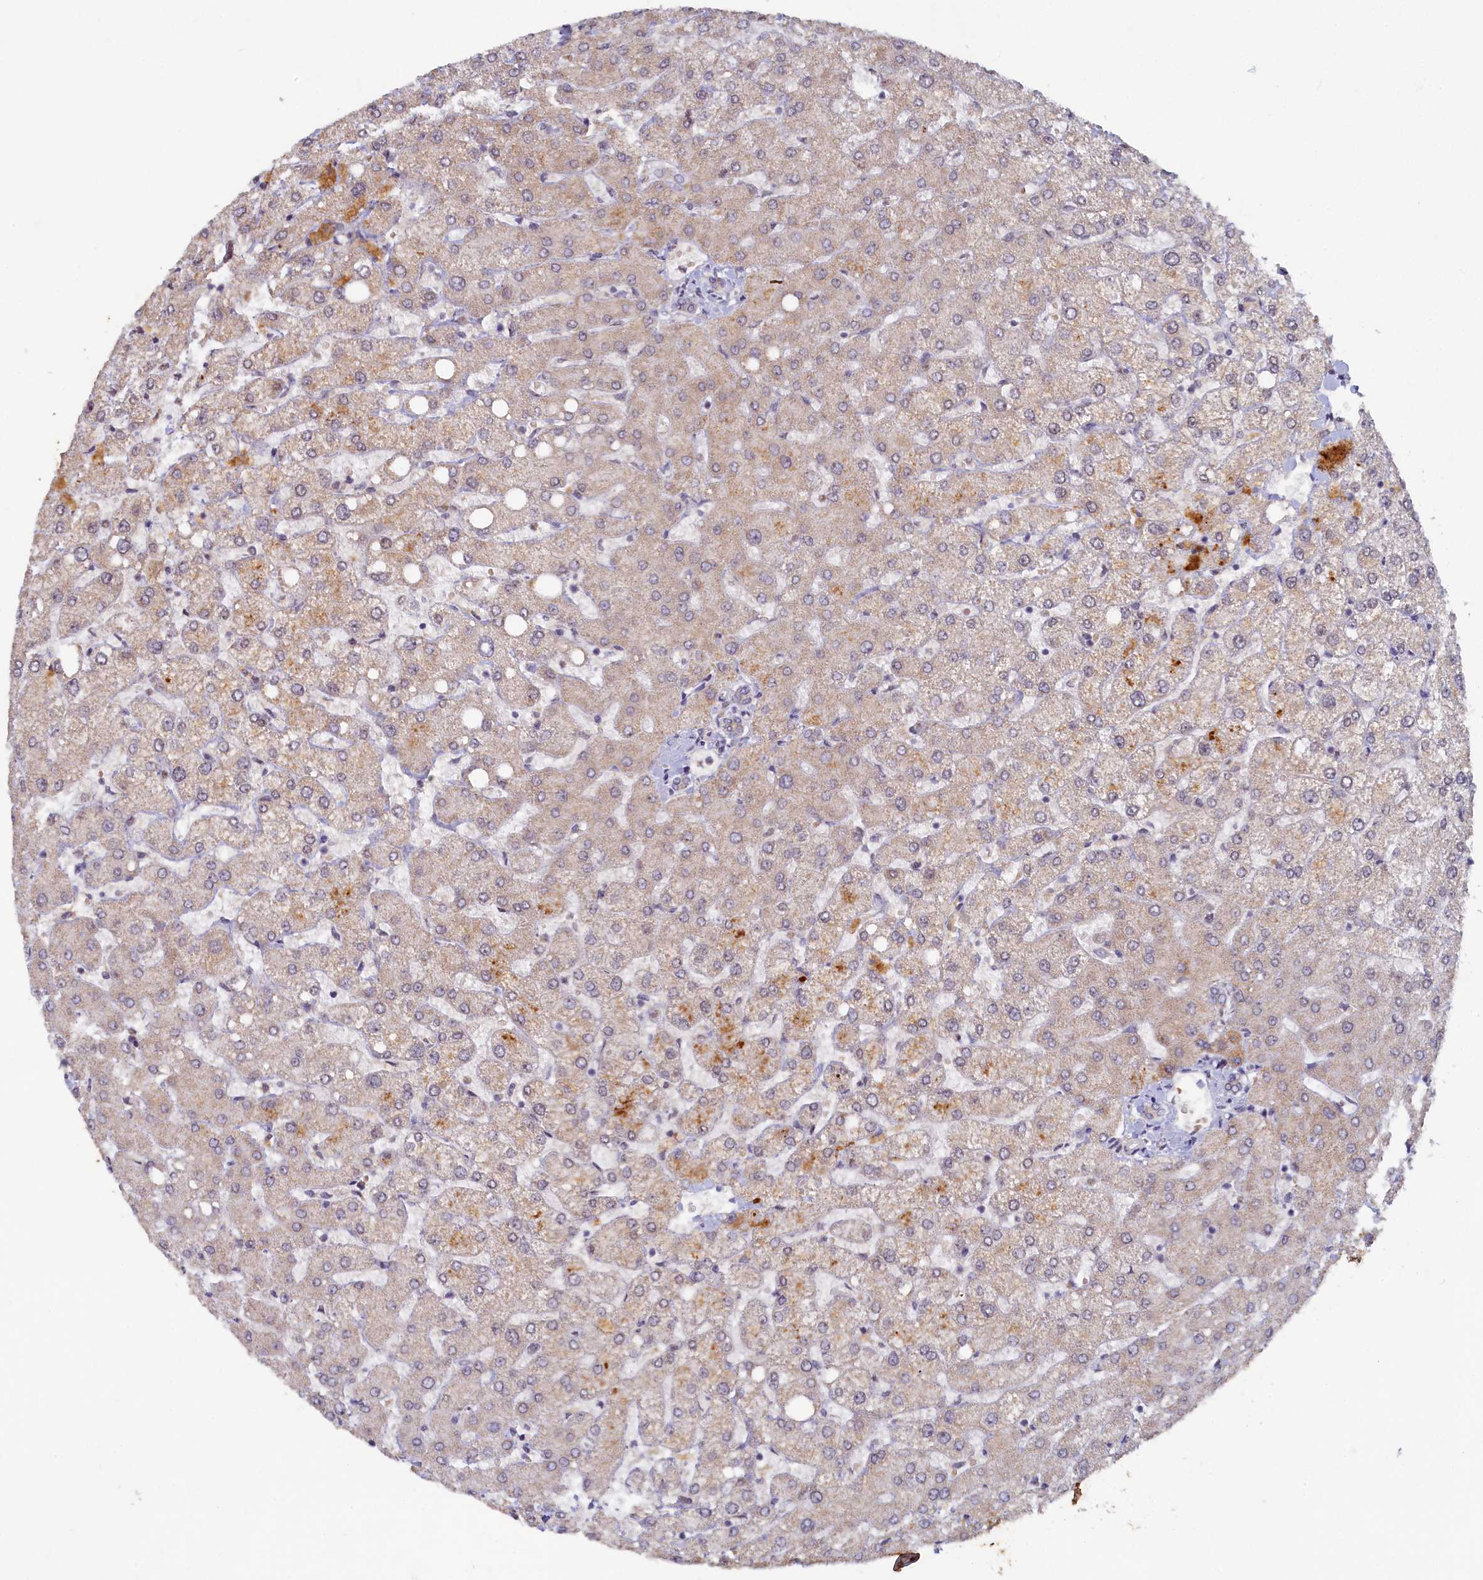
{"staining": {"intensity": "negative", "quantity": "none", "location": "none"}, "tissue": "liver", "cell_type": "Cholangiocytes", "image_type": "normal", "snomed": [{"axis": "morphology", "description": "Normal tissue, NOS"}, {"axis": "topography", "description": "Liver"}], "caption": "Immunohistochemistry (IHC) photomicrograph of benign liver stained for a protein (brown), which reveals no expression in cholangiocytes.", "gene": "CEP20", "patient": {"sex": "female", "age": 54}}